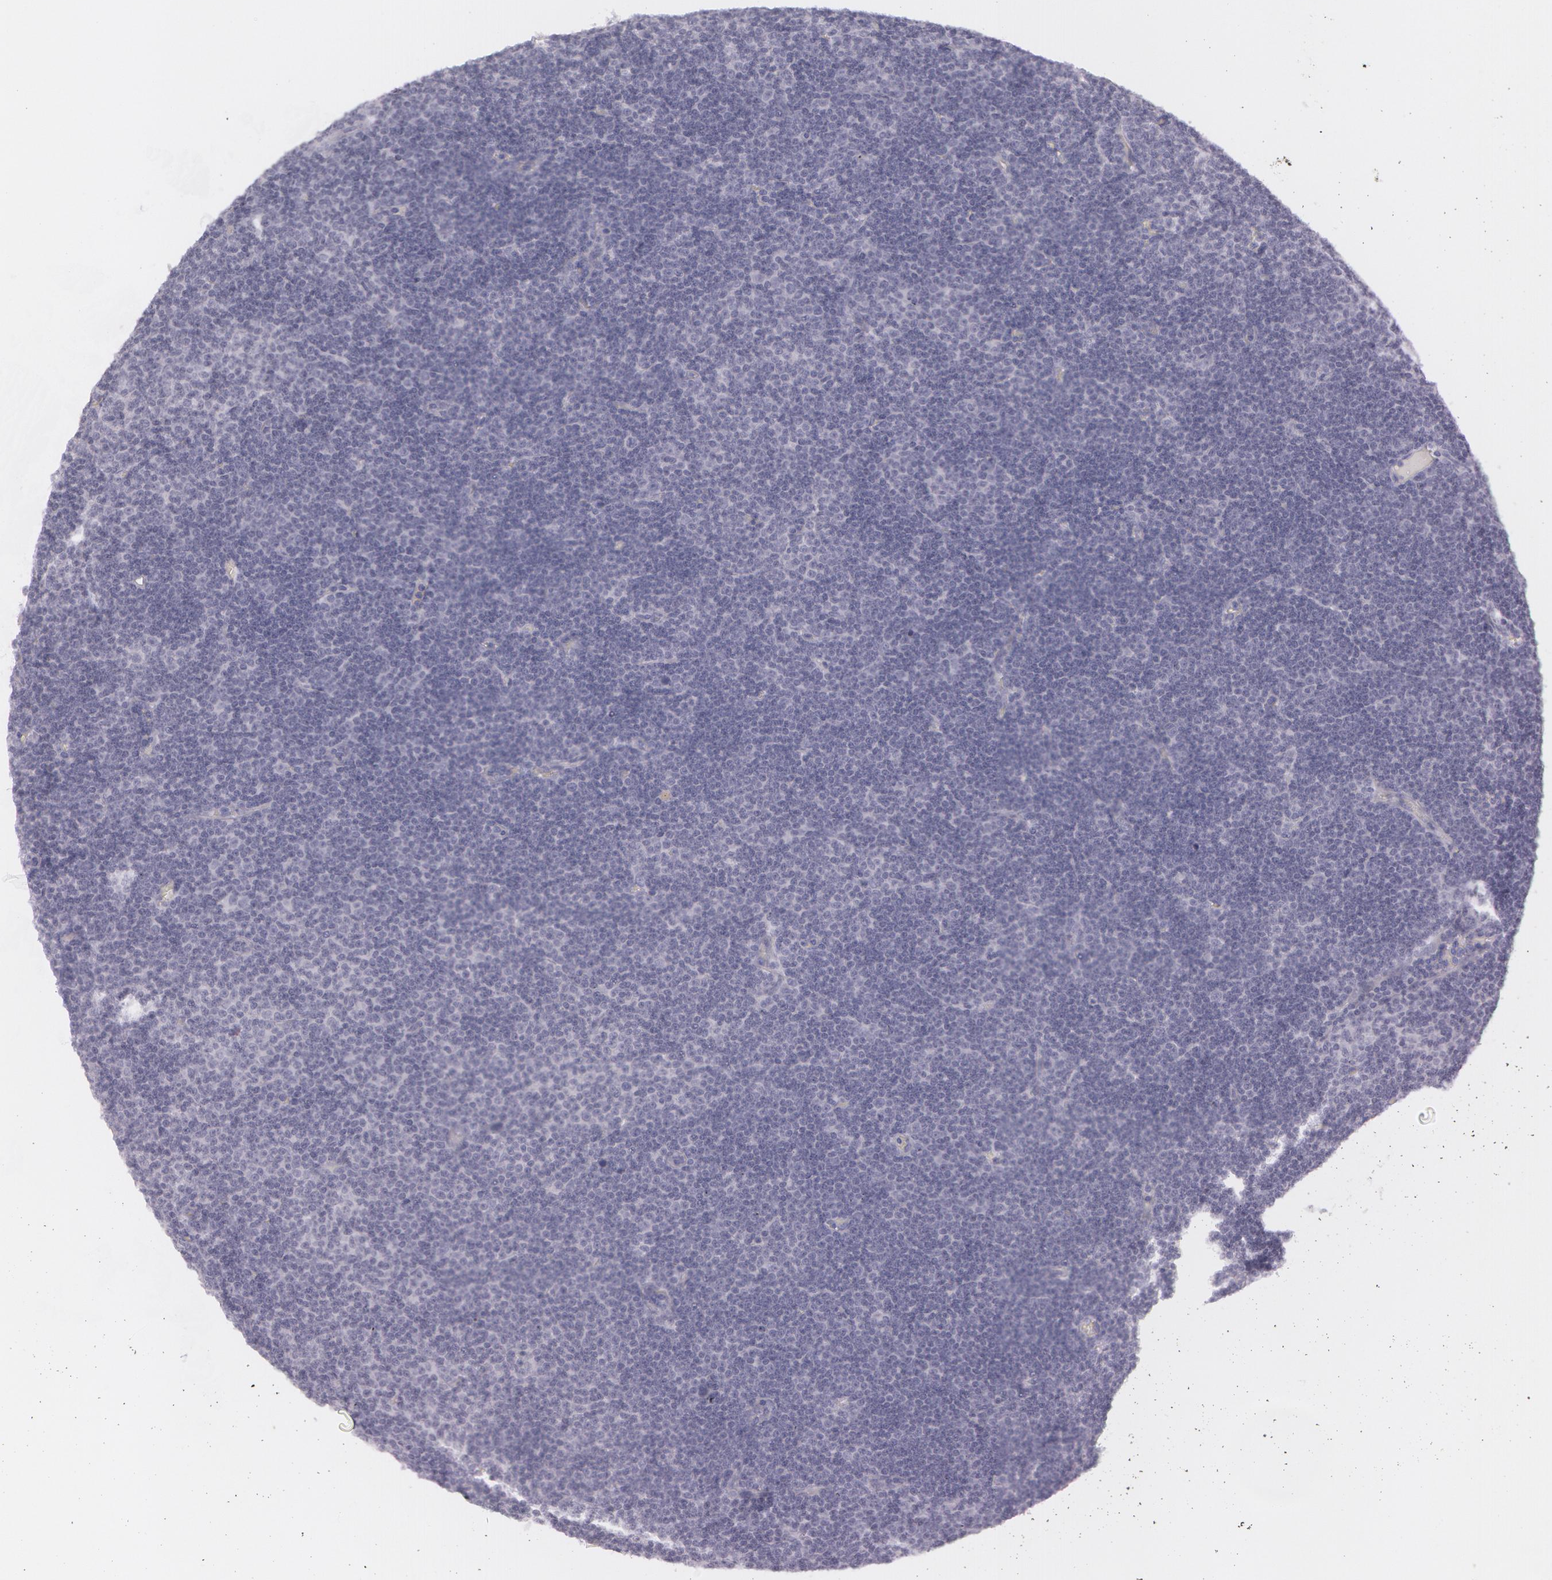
{"staining": {"intensity": "negative", "quantity": "none", "location": "none"}, "tissue": "lymphoma", "cell_type": "Tumor cells", "image_type": "cancer", "snomed": [{"axis": "morphology", "description": "Malignant lymphoma, non-Hodgkin's type, Low grade"}, {"axis": "topography", "description": "Lymph node"}], "caption": "Tumor cells are negative for brown protein staining in malignant lymphoma, non-Hodgkin's type (low-grade).", "gene": "IL1RN", "patient": {"sex": "male", "age": 57}}